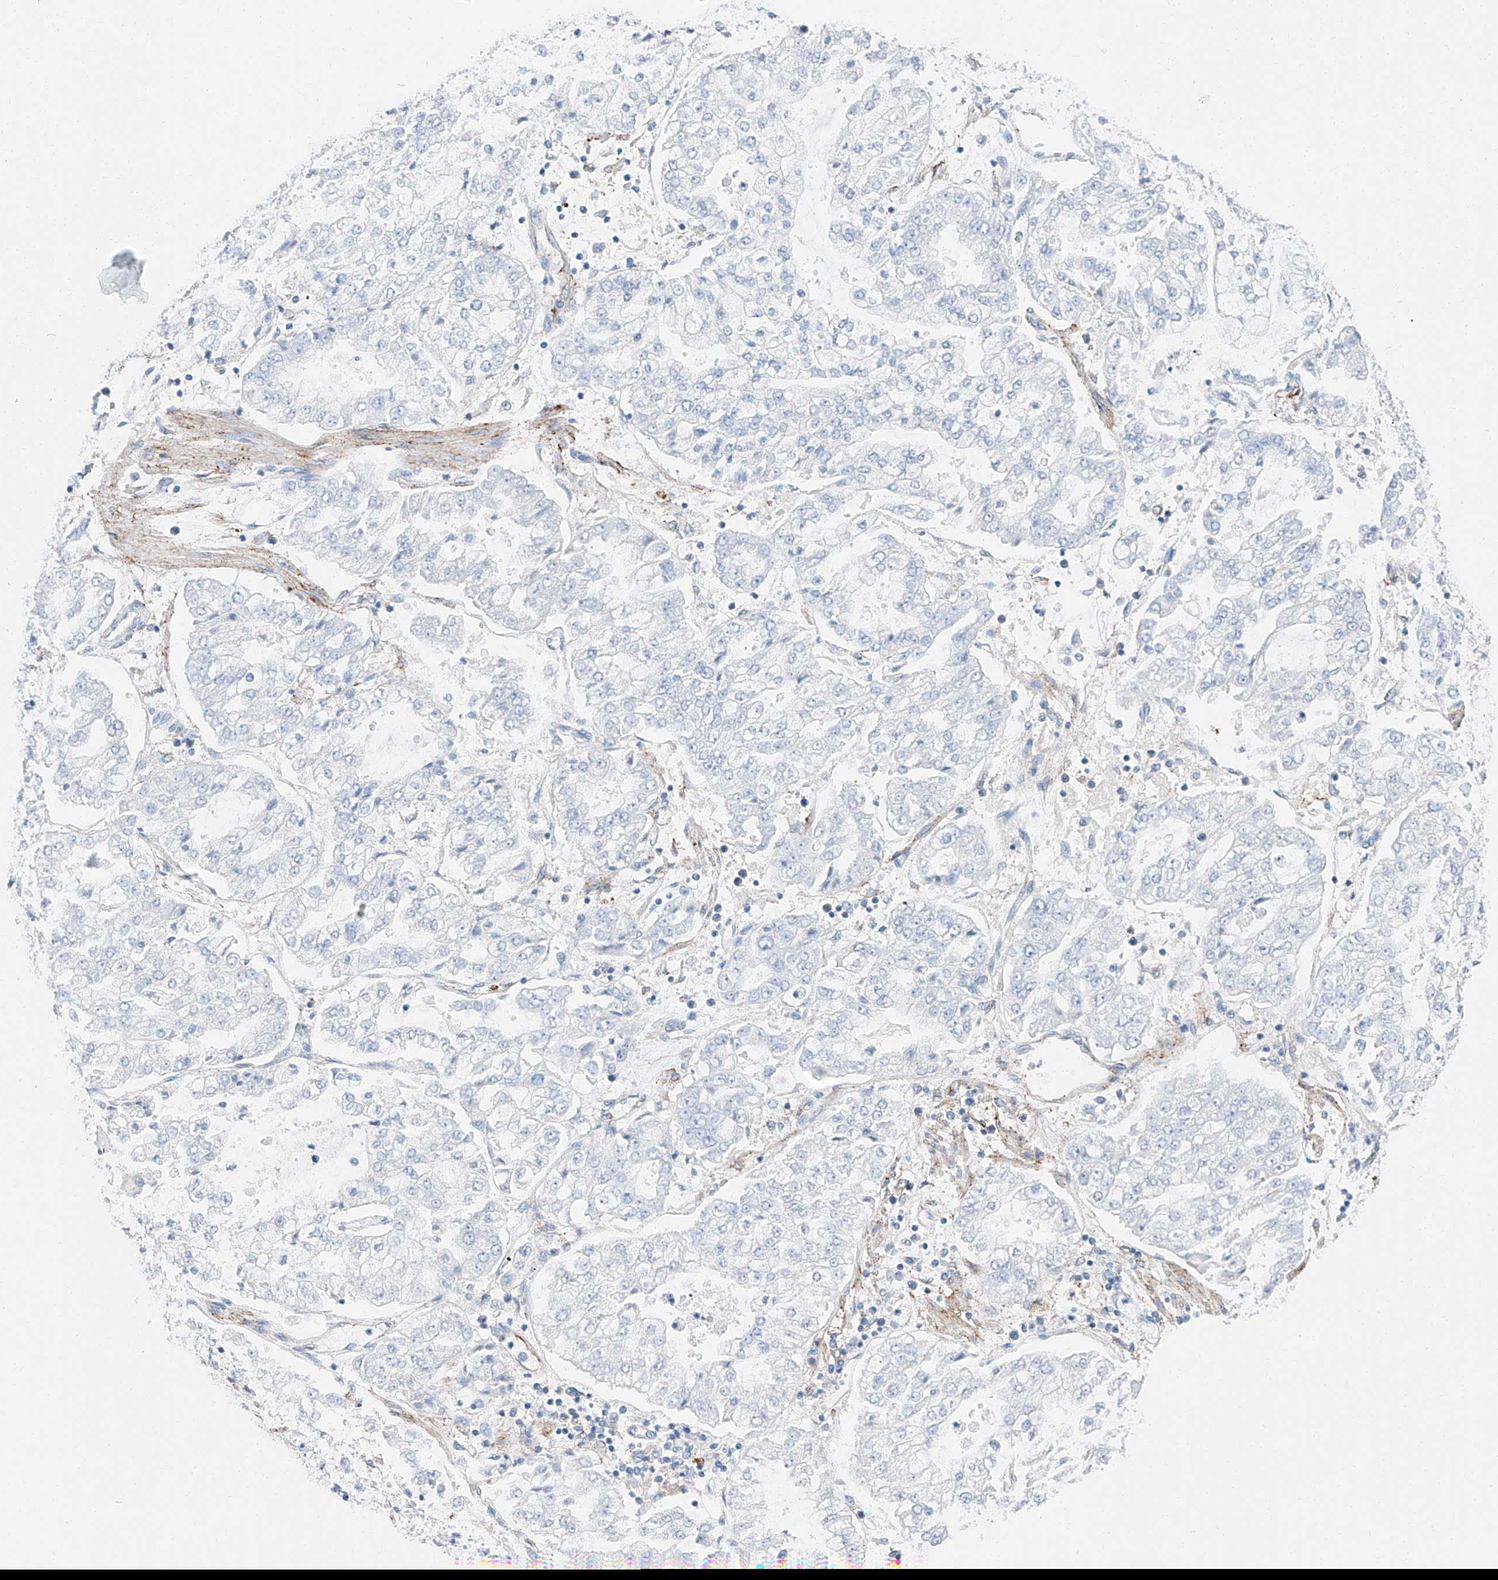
{"staining": {"intensity": "negative", "quantity": "none", "location": "none"}, "tissue": "stomach cancer", "cell_type": "Tumor cells", "image_type": "cancer", "snomed": [{"axis": "morphology", "description": "Adenocarcinoma, NOS"}, {"axis": "topography", "description": "Stomach"}], "caption": "Adenocarcinoma (stomach) was stained to show a protein in brown. There is no significant staining in tumor cells. The staining was performed using DAB to visualize the protein expression in brown, while the nuclei were stained in blue with hematoxylin (Magnification: 20x).", "gene": "ZNF804A", "patient": {"sex": "male", "age": 76}}